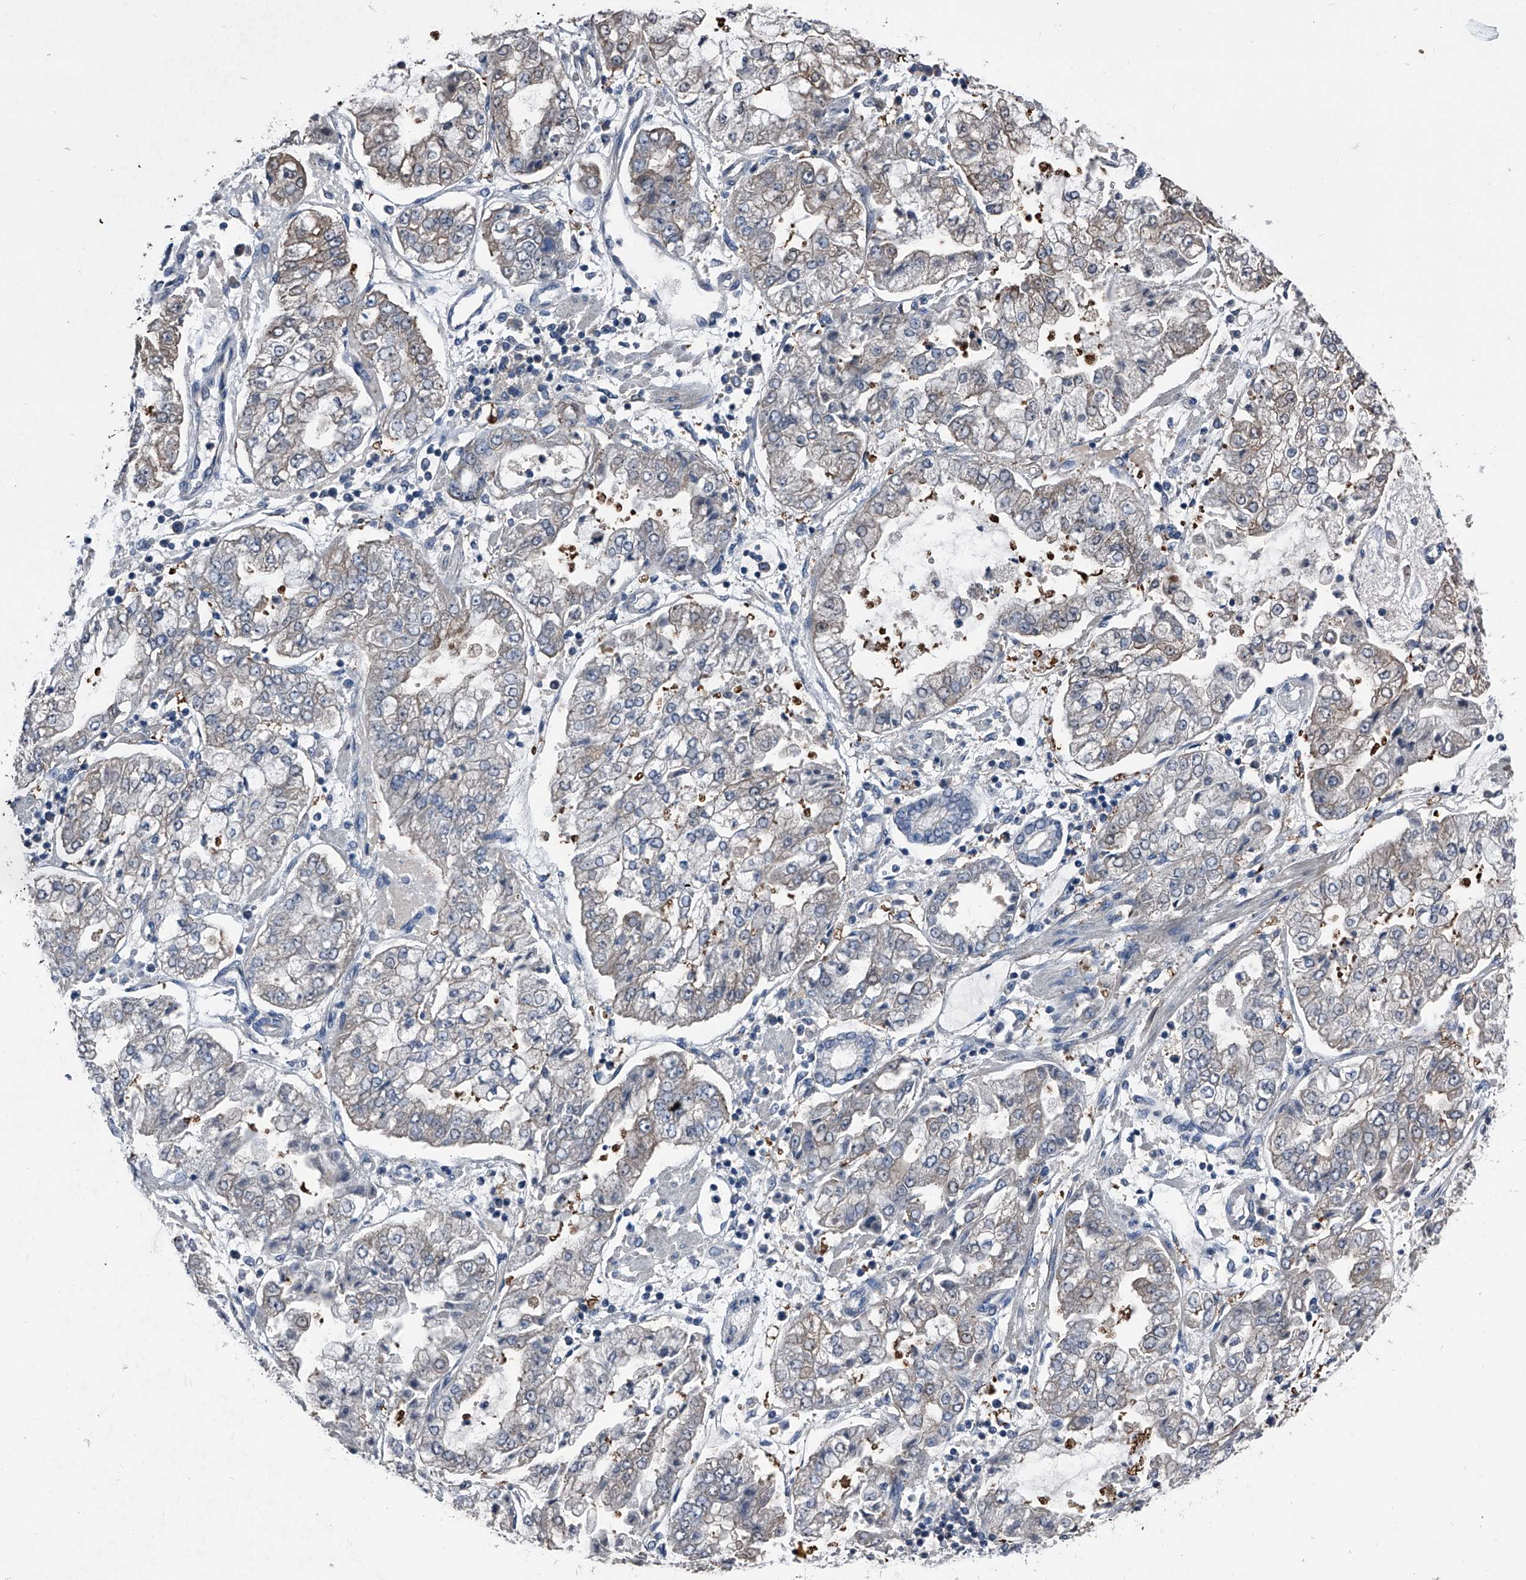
{"staining": {"intensity": "weak", "quantity": "<25%", "location": "cytoplasmic/membranous"}, "tissue": "stomach cancer", "cell_type": "Tumor cells", "image_type": "cancer", "snomed": [{"axis": "morphology", "description": "Adenocarcinoma, NOS"}, {"axis": "topography", "description": "Stomach"}], "caption": "Histopathology image shows no protein positivity in tumor cells of stomach cancer (adenocarcinoma) tissue.", "gene": "KIF13A", "patient": {"sex": "male", "age": 76}}